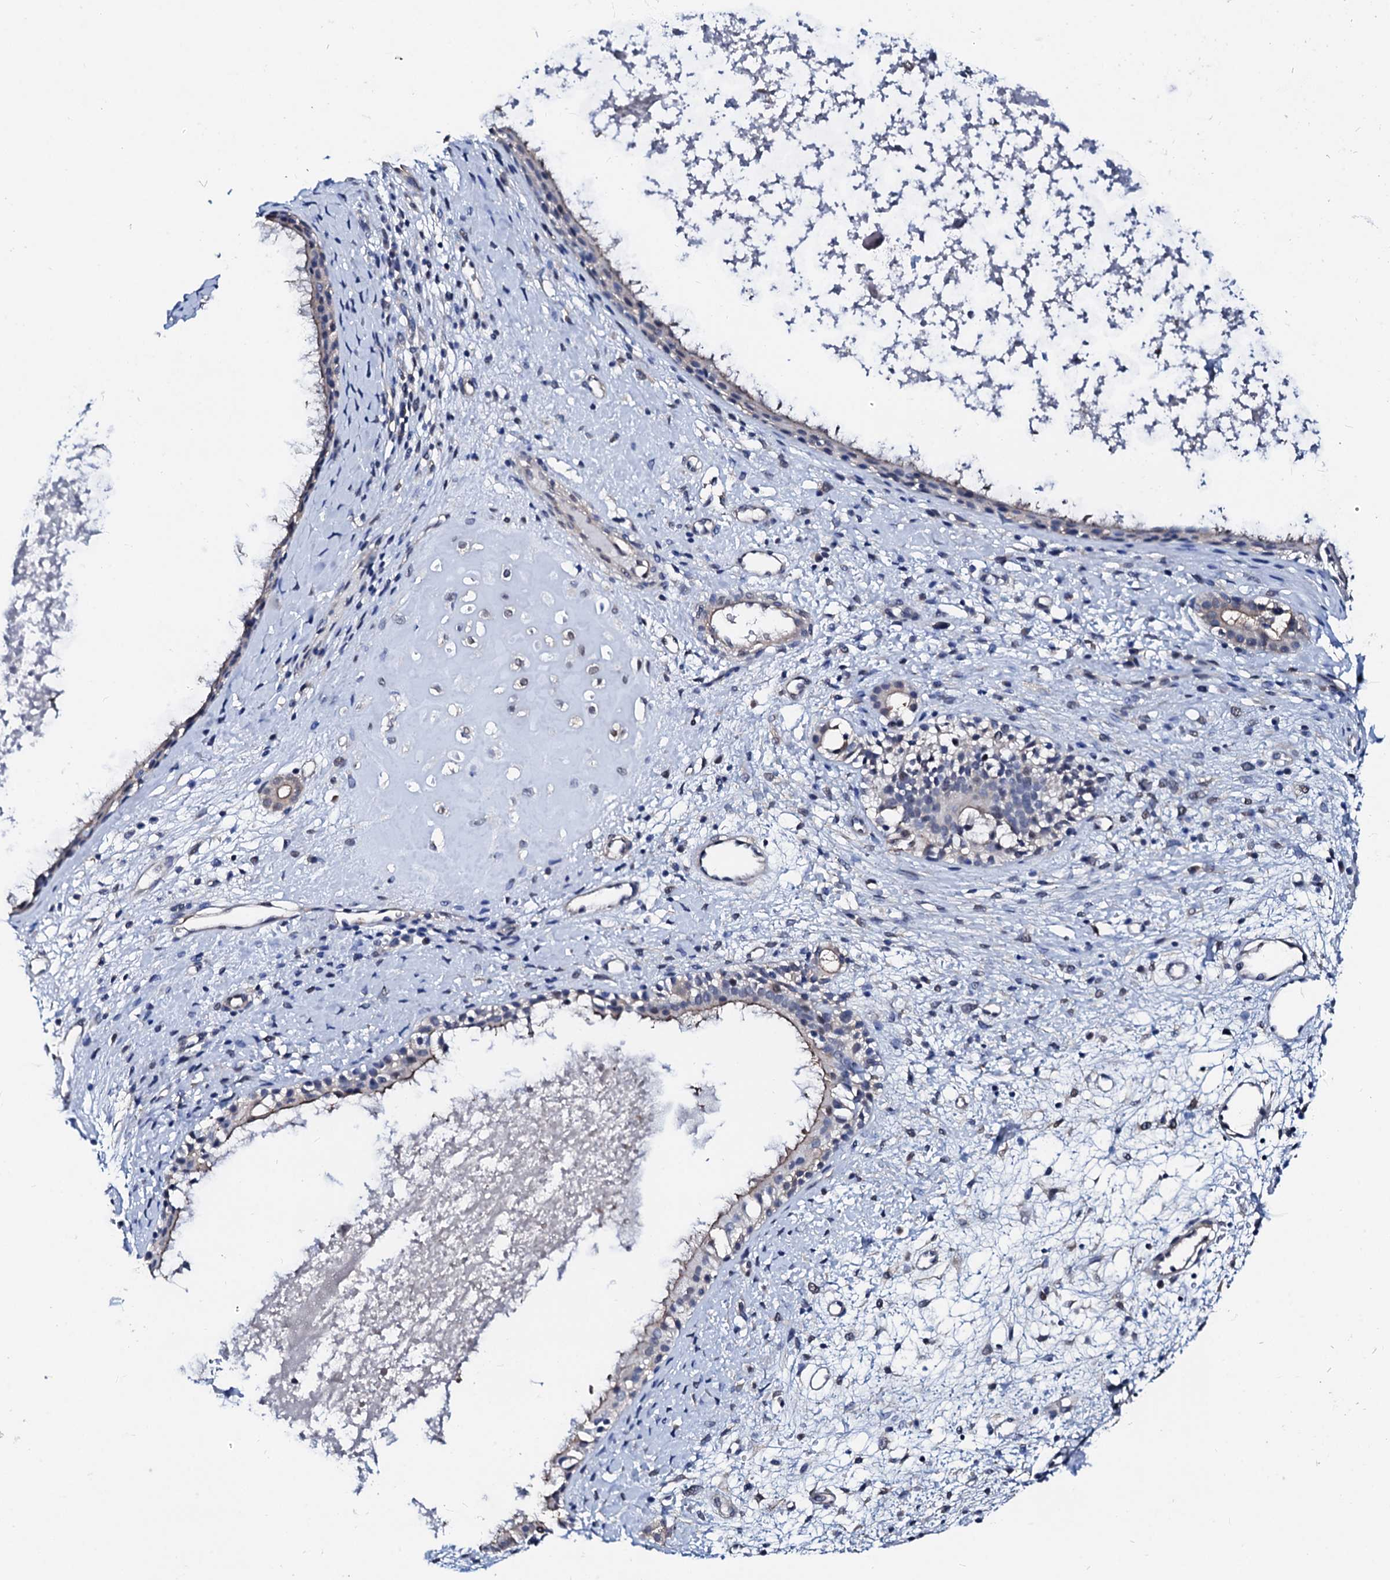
{"staining": {"intensity": "weak", "quantity": "25%-75%", "location": "cytoplasmic/membranous,nuclear"}, "tissue": "nasopharynx", "cell_type": "Respiratory epithelial cells", "image_type": "normal", "snomed": [{"axis": "morphology", "description": "Normal tissue, NOS"}, {"axis": "topography", "description": "Nasopharynx"}], "caption": "A brown stain highlights weak cytoplasmic/membranous,nuclear expression of a protein in respiratory epithelial cells of unremarkable nasopharynx. (Stains: DAB (3,3'-diaminobenzidine) in brown, nuclei in blue, Microscopy: brightfield microscopy at high magnification).", "gene": "CSN2", "patient": {"sex": "male", "age": 22}}